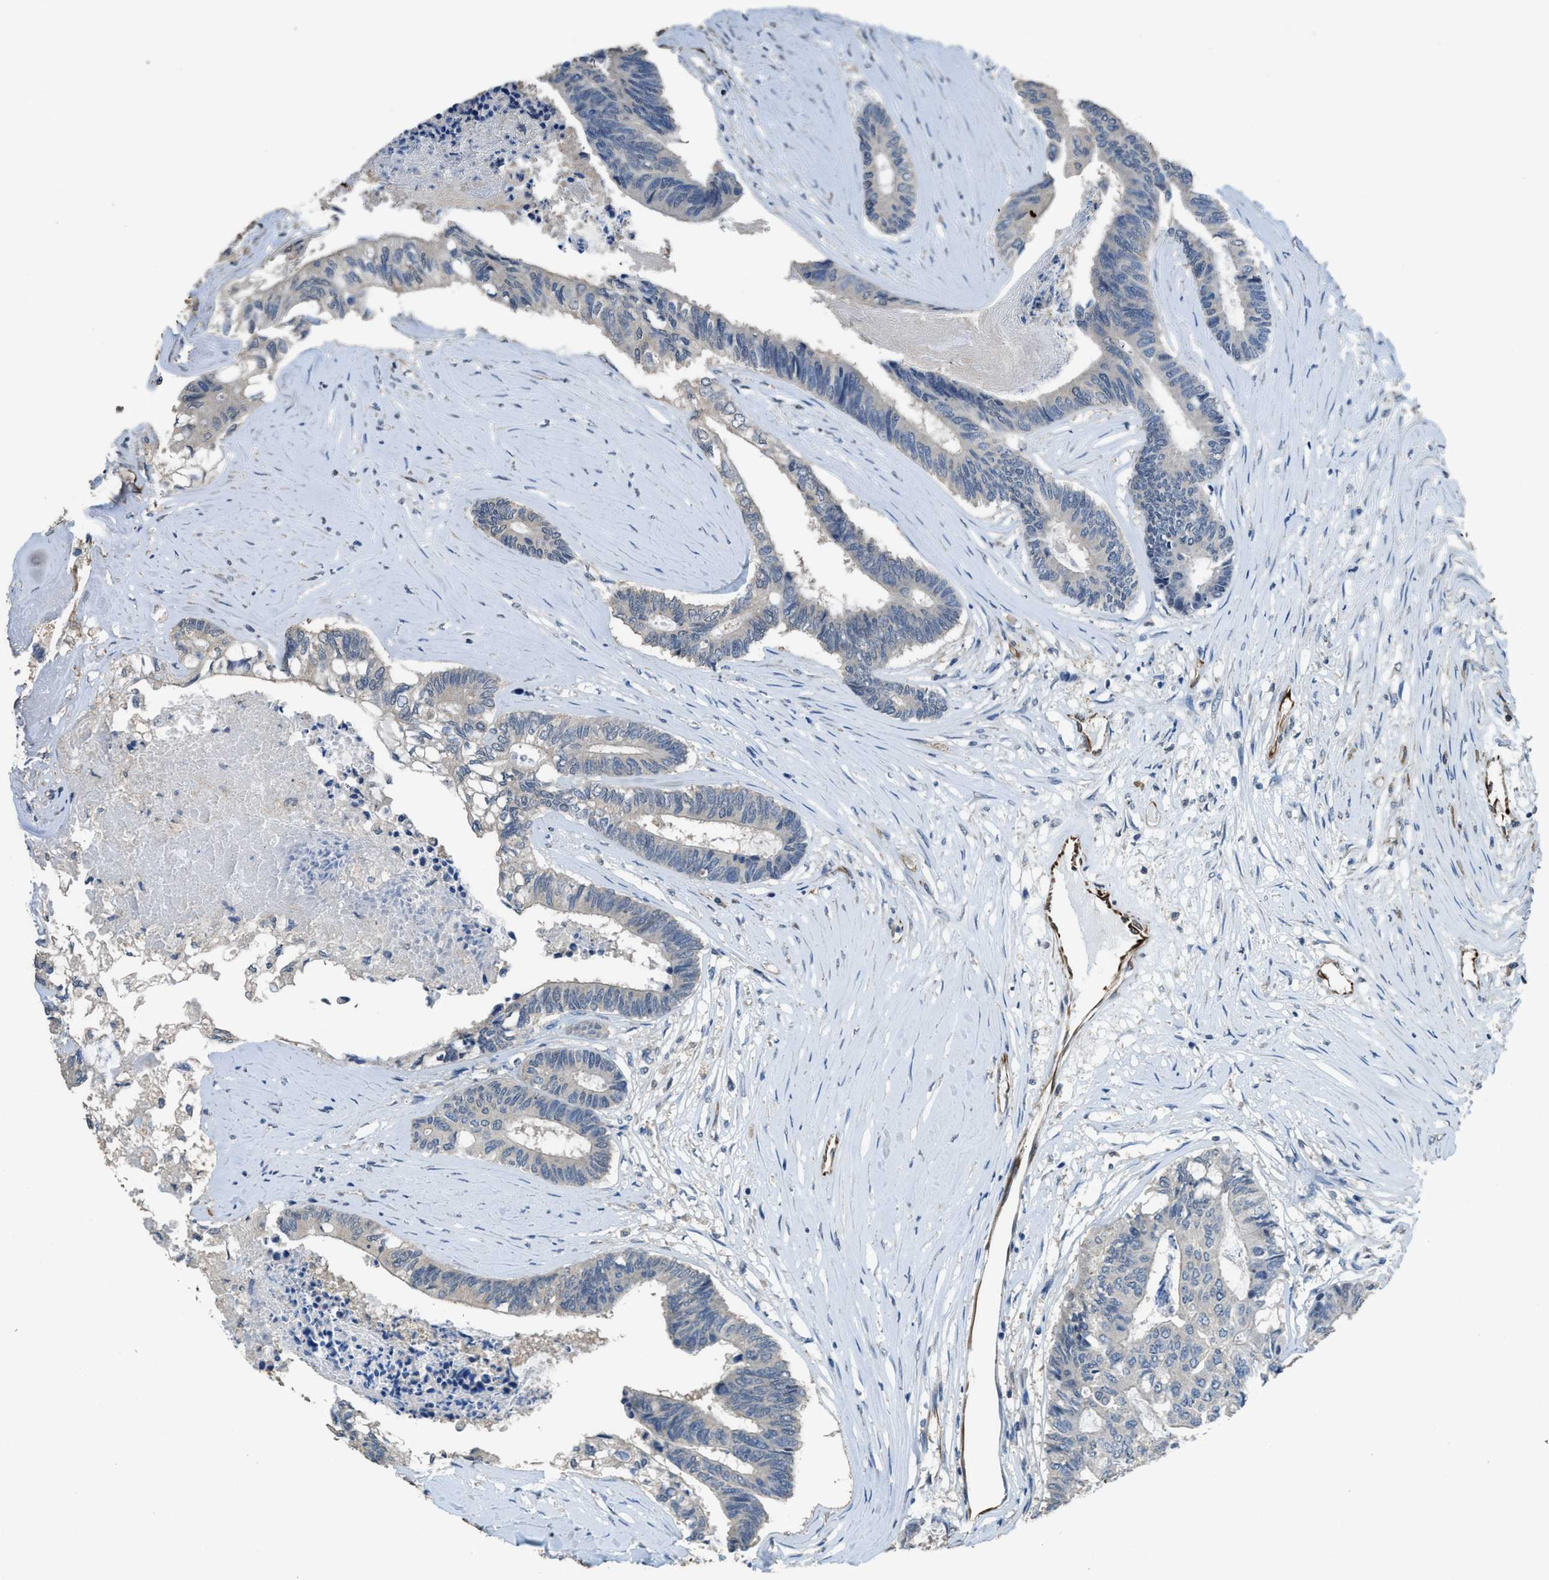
{"staining": {"intensity": "negative", "quantity": "none", "location": "none"}, "tissue": "colorectal cancer", "cell_type": "Tumor cells", "image_type": "cancer", "snomed": [{"axis": "morphology", "description": "Adenocarcinoma, NOS"}, {"axis": "topography", "description": "Rectum"}], "caption": "High power microscopy micrograph of an immunohistochemistry micrograph of adenocarcinoma (colorectal), revealing no significant expression in tumor cells.", "gene": "SYNM", "patient": {"sex": "male", "age": 63}}